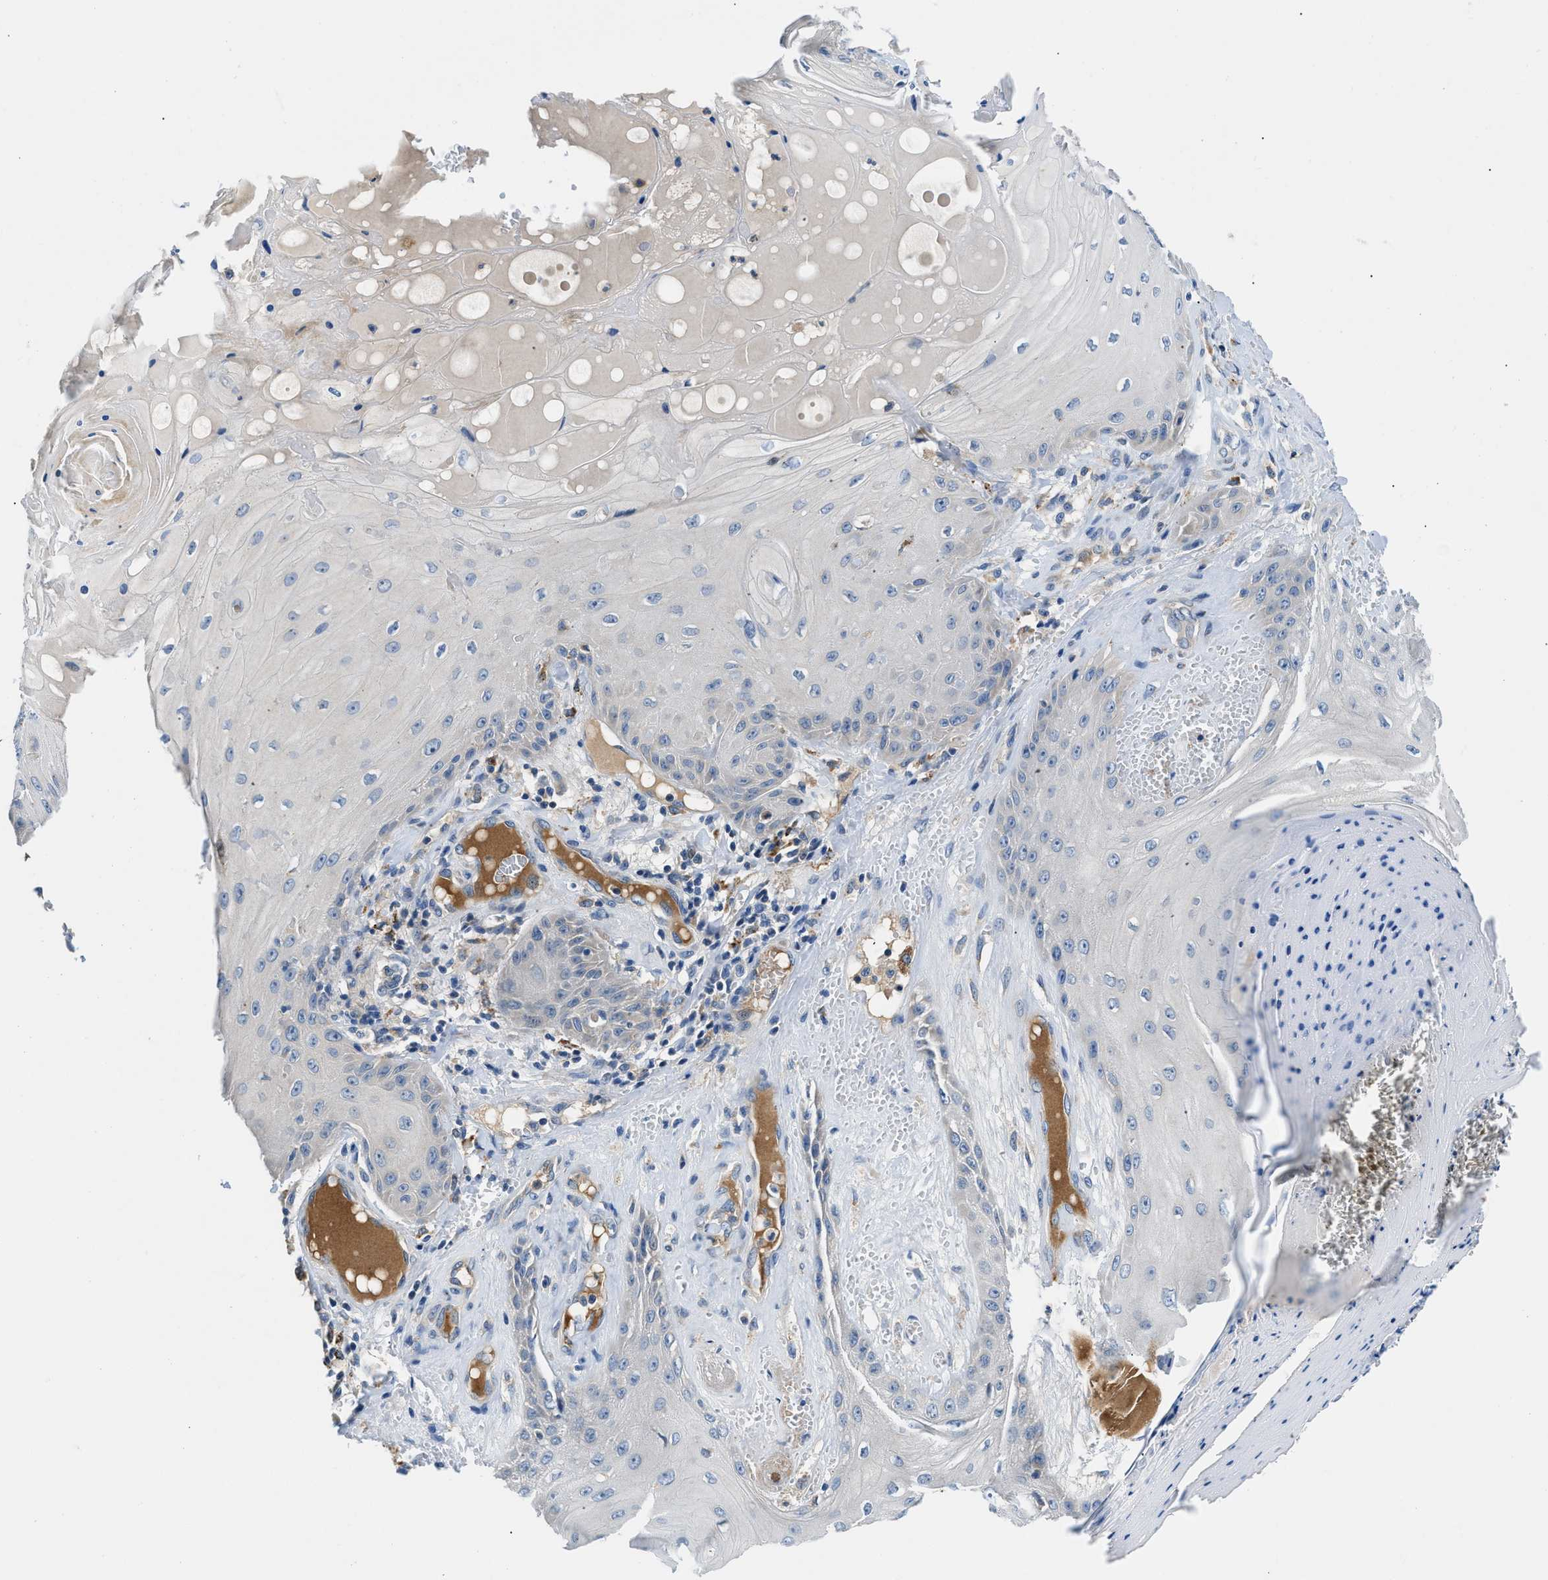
{"staining": {"intensity": "negative", "quantity": "none", "location": "none"}, "tissue": "skin cancer", "cell_type": "Tumor cells", "image_type": "cancer", "snomed": [{"axis": "morphology", "description": "Squamous cell carcinoma, NOS"}, {"axis": "topography", "description": "Skin"}], "caption": "High power microscopy histopathology image of an immunohistochemistry (IHC) micrograph of skin cancer (squamous cell carcinoma), revealing no significant expression in tumor cells.", "gene": "ADGRE3", "patient": {"sex": "male", "age": 74}}